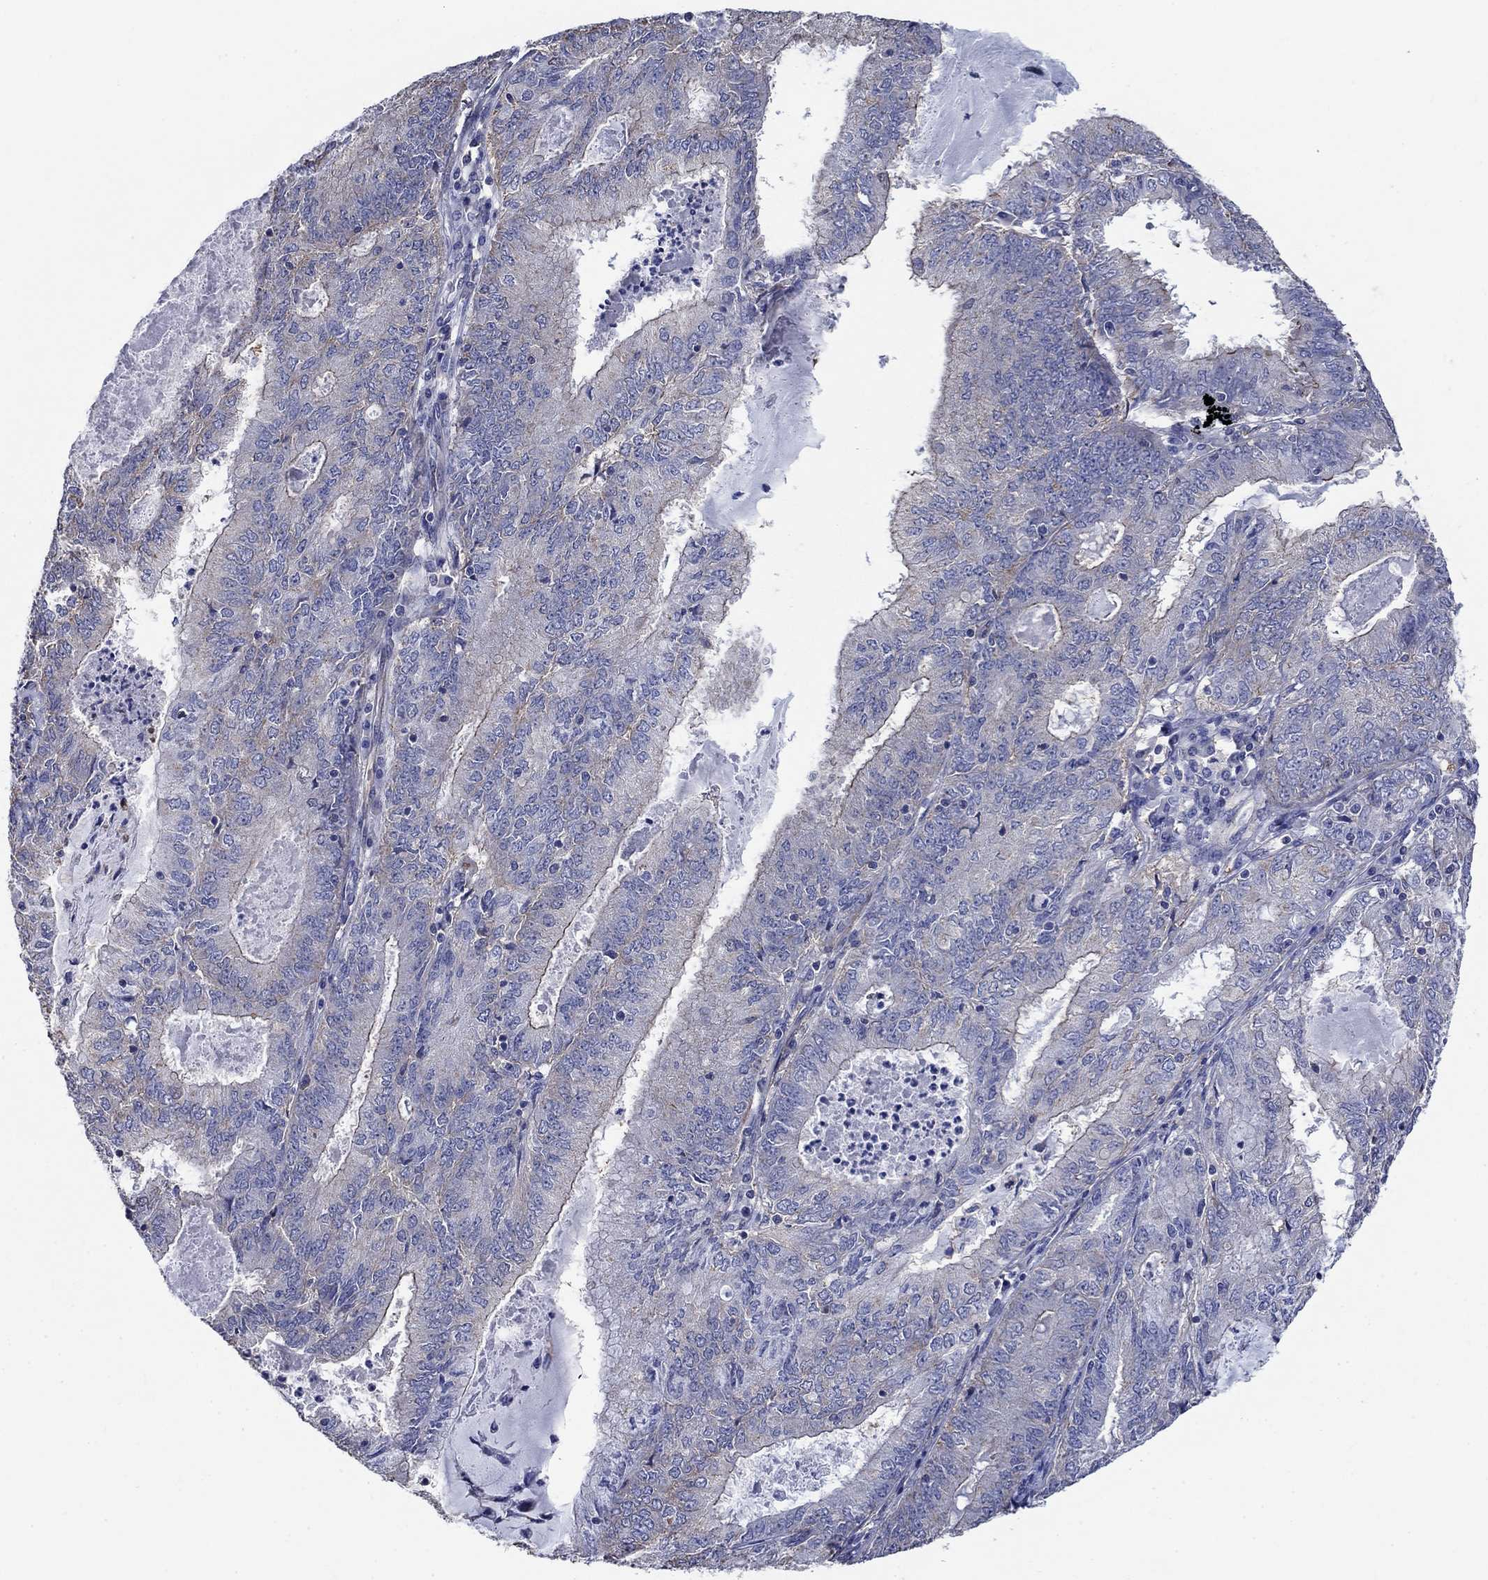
{"staining": {"intensity": "negative", "quantity": "none", "location": "none"}, "tissue": "endometrial cancer", "cell_type": "Tumor cells", "image_type": "cancer", "snomed": [{"axis": "morphology", "description": "Adenocarcinoma, NOS"}, {"axis": "topography", "description": "Endometrium"}], "caption": "Immunohistochemistry histopathology image of adenocarcinoma (endometrial) stained for a protein (brown), which displays no staining in tumor cells. (Brightfield microscopy of DAB immunohistochemistry at high magnification).", "gene": "FLNC", "patient": {"sex": "female", "age": 57}}